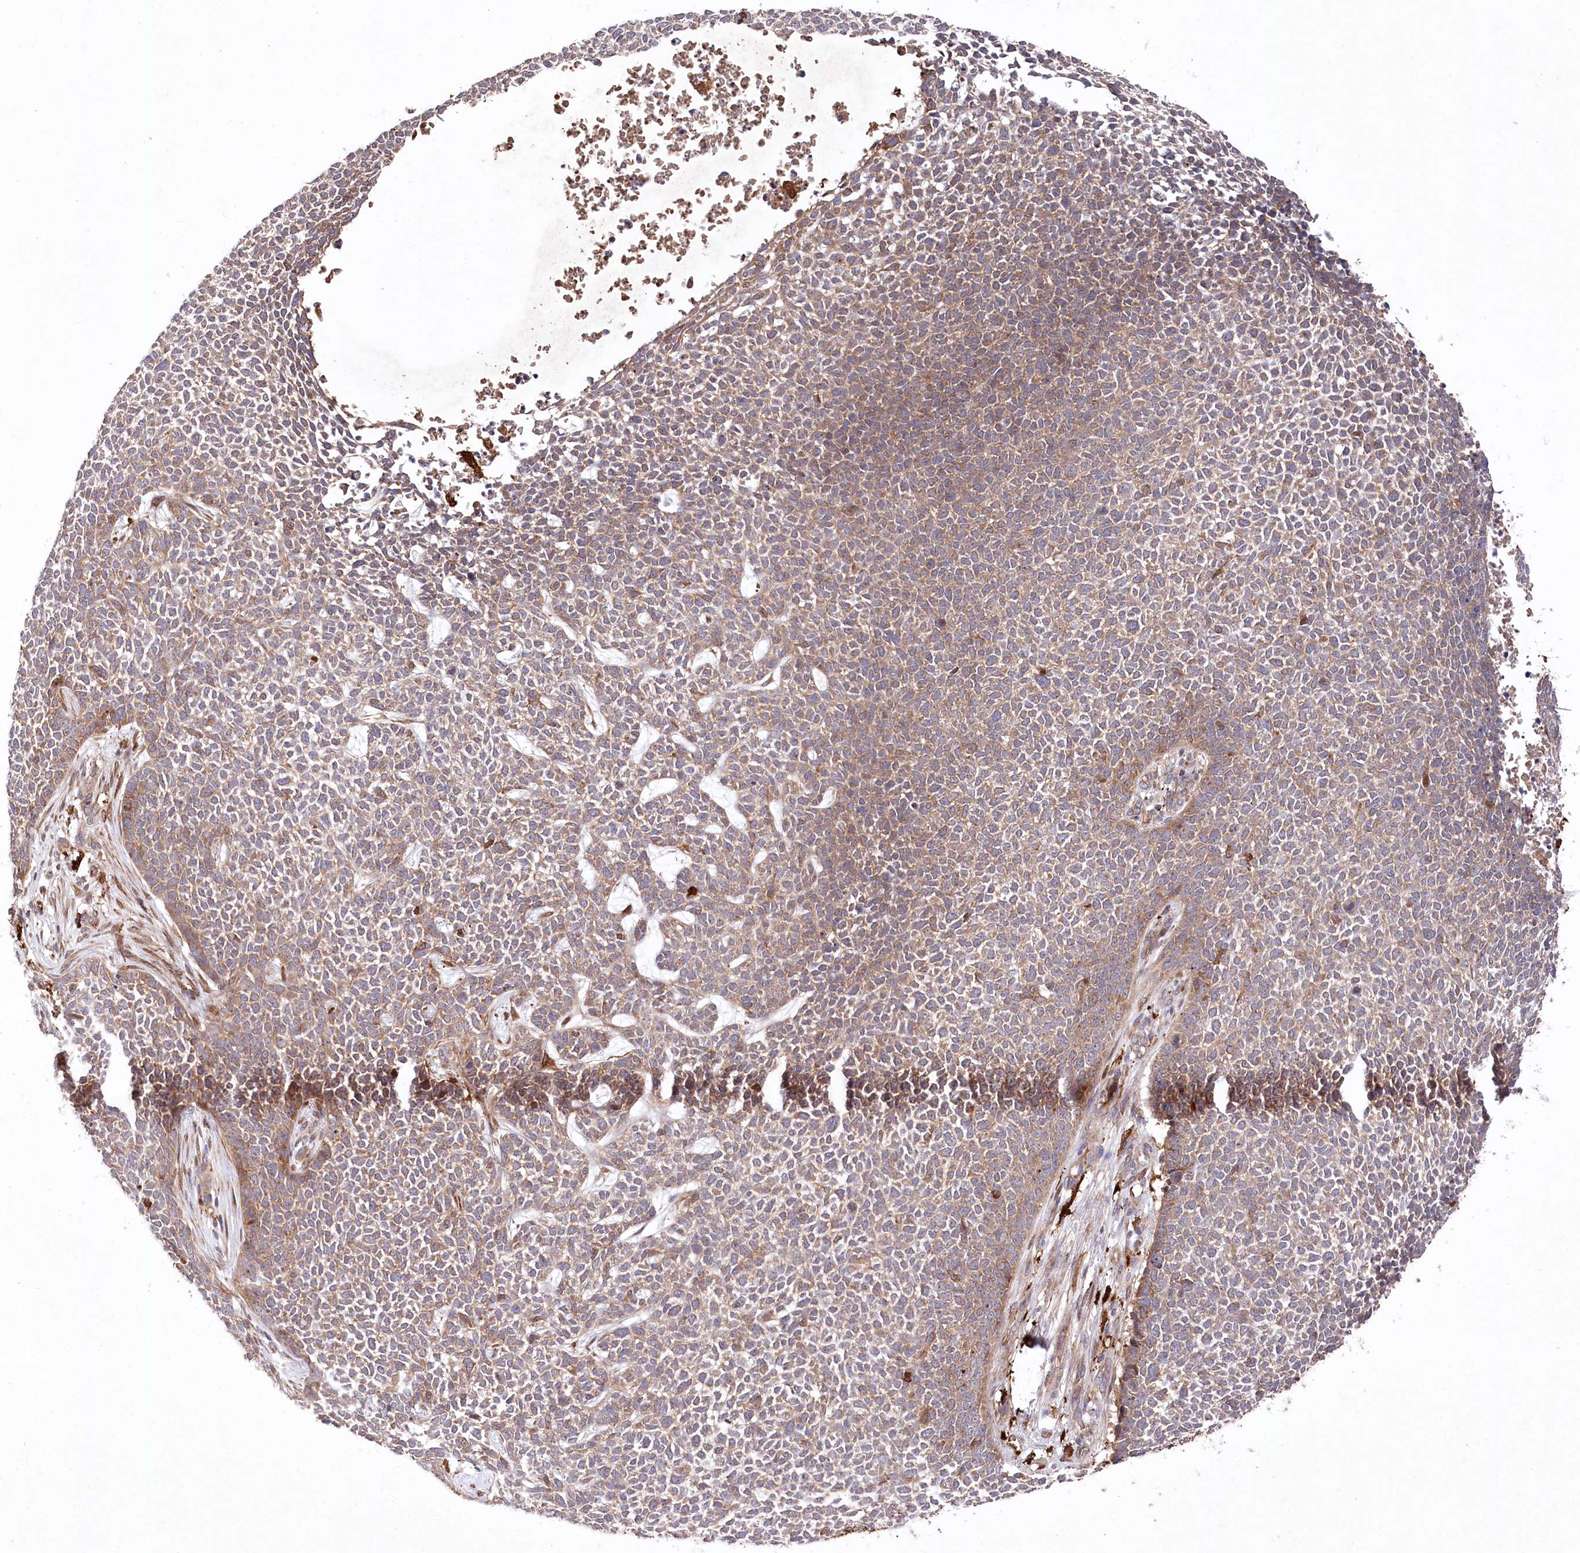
{"staining": {"intensity": "moderate", "quantity": ">75%", "location": "cytoplasmic/membranous"}, "tissue": "skin cancer", "cell_type": "Tumor cells", "image_type": "cancer", "snomed": [{"axis": "morphology", "description": "Basal cell carcinoma"}, {"axis": "topography", "description": "Skin"}], "caption": "IHC of skin cancer (basal cell carcinoma) demonstrates medium levels of moderate cytoplasmic/membranous expression in approximately >75% of tumor cells. The staining is performed using DAB (3,3'-diaminobenzidine) brown chromogen to label protein expression. The nuclei are counter-stained blue using hematoxylin.", "gene": "PPP1R21", "patient": {"sex": "female", "age": 84}}